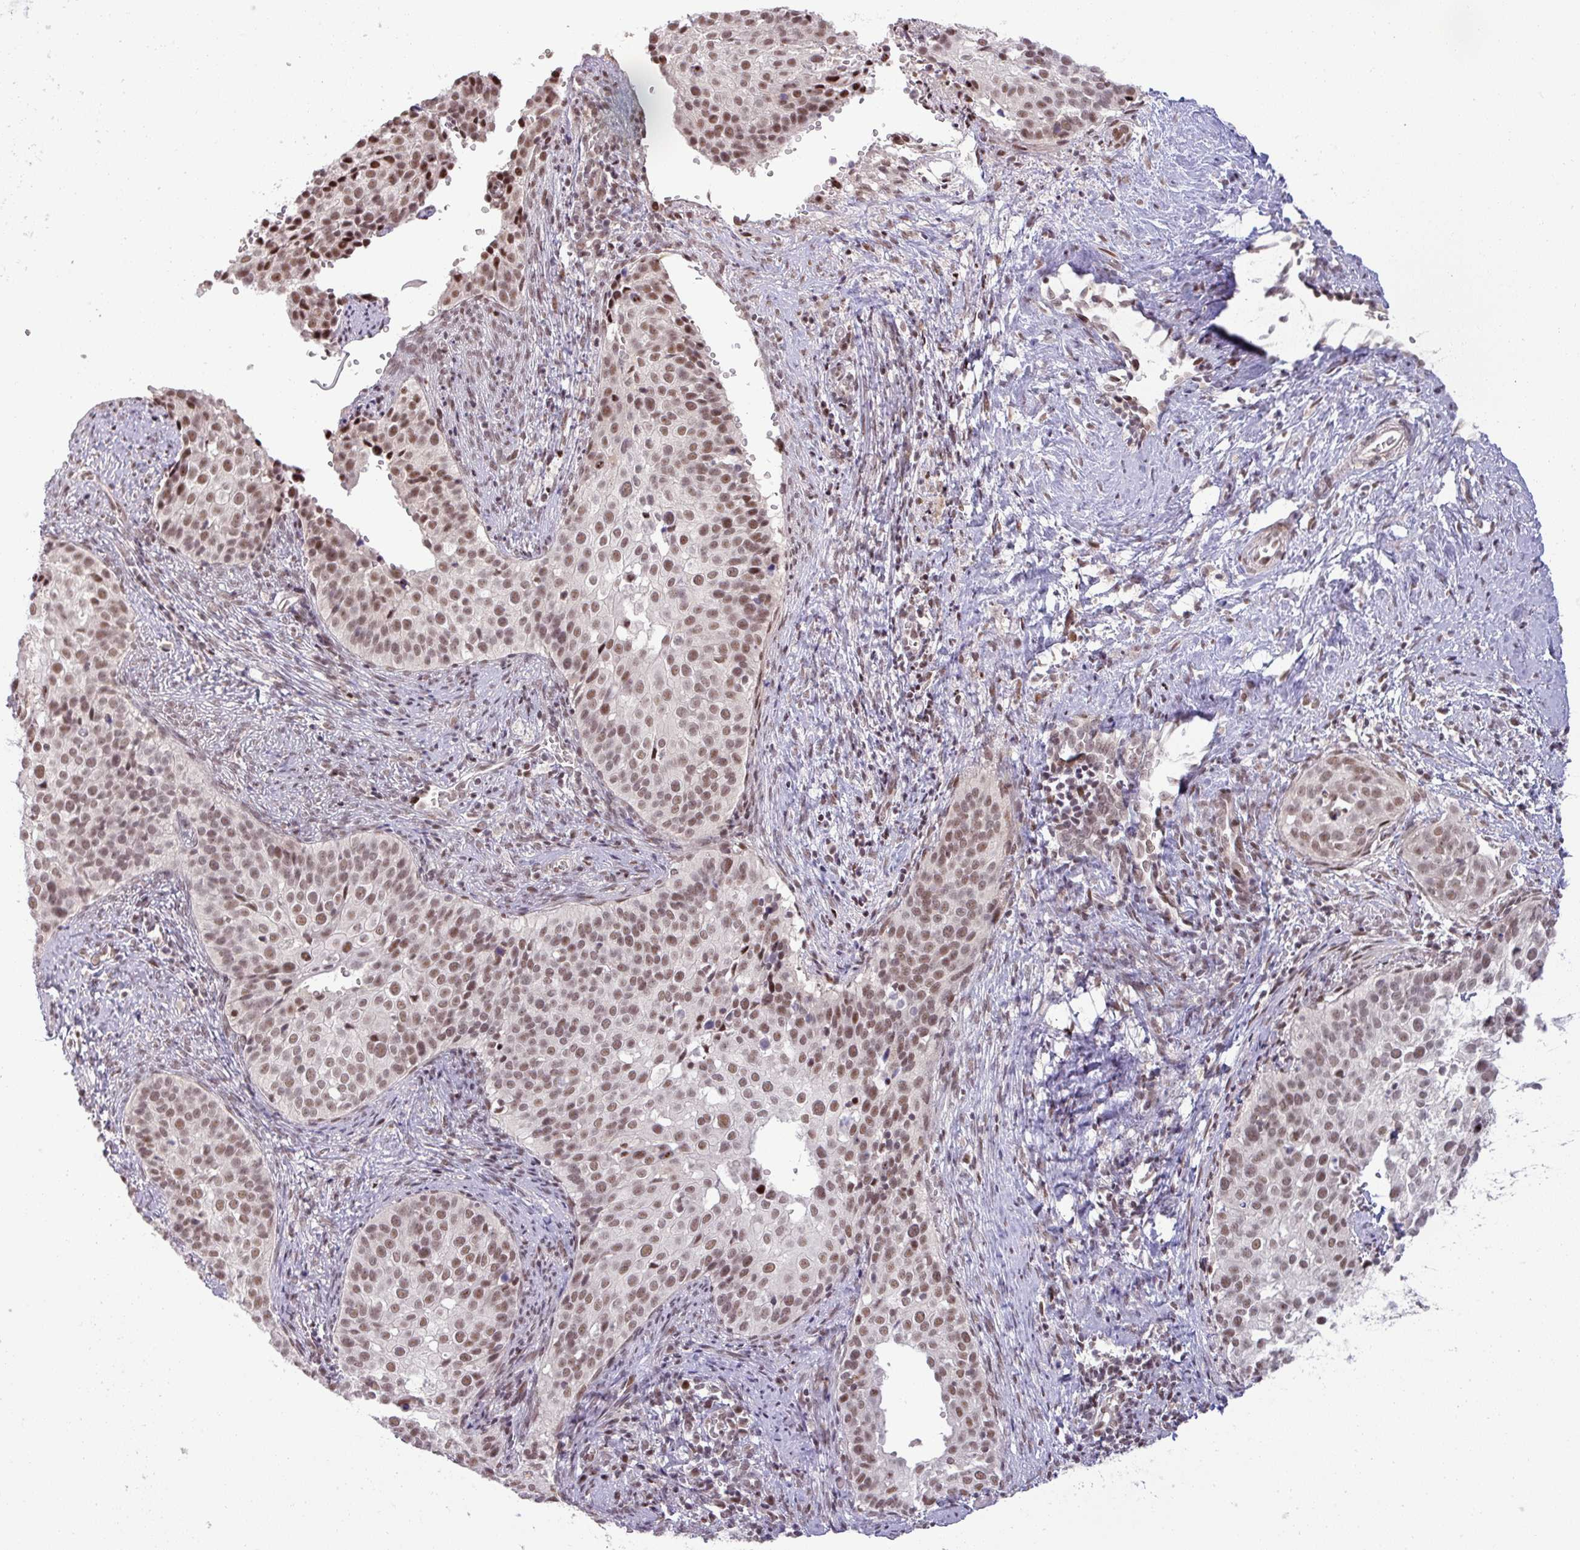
{"staining": {"intensity": "moderate", "quantity": ">75%", "location": "nuclear"}, "tissue": "cervical cancer", "cell_type": "Tumor cells", "image_type": "cancer", "snomed": [{"axis": "morphology", "description": "Squamous cell carcinoma, NOS"}, {"axis": "topography", "description": "Cervix"}], "caption": "This image demonstrates cervical cancer (squamous cell carcinoma) stained with immunohistochemistry to label a protein in brown. The nuclear of tumor cells show moderate positivity for the protein. Nuclei are counter-stained blue.", "gene": "PTPN20", "patient": {"sex": "female", "age": 44}}